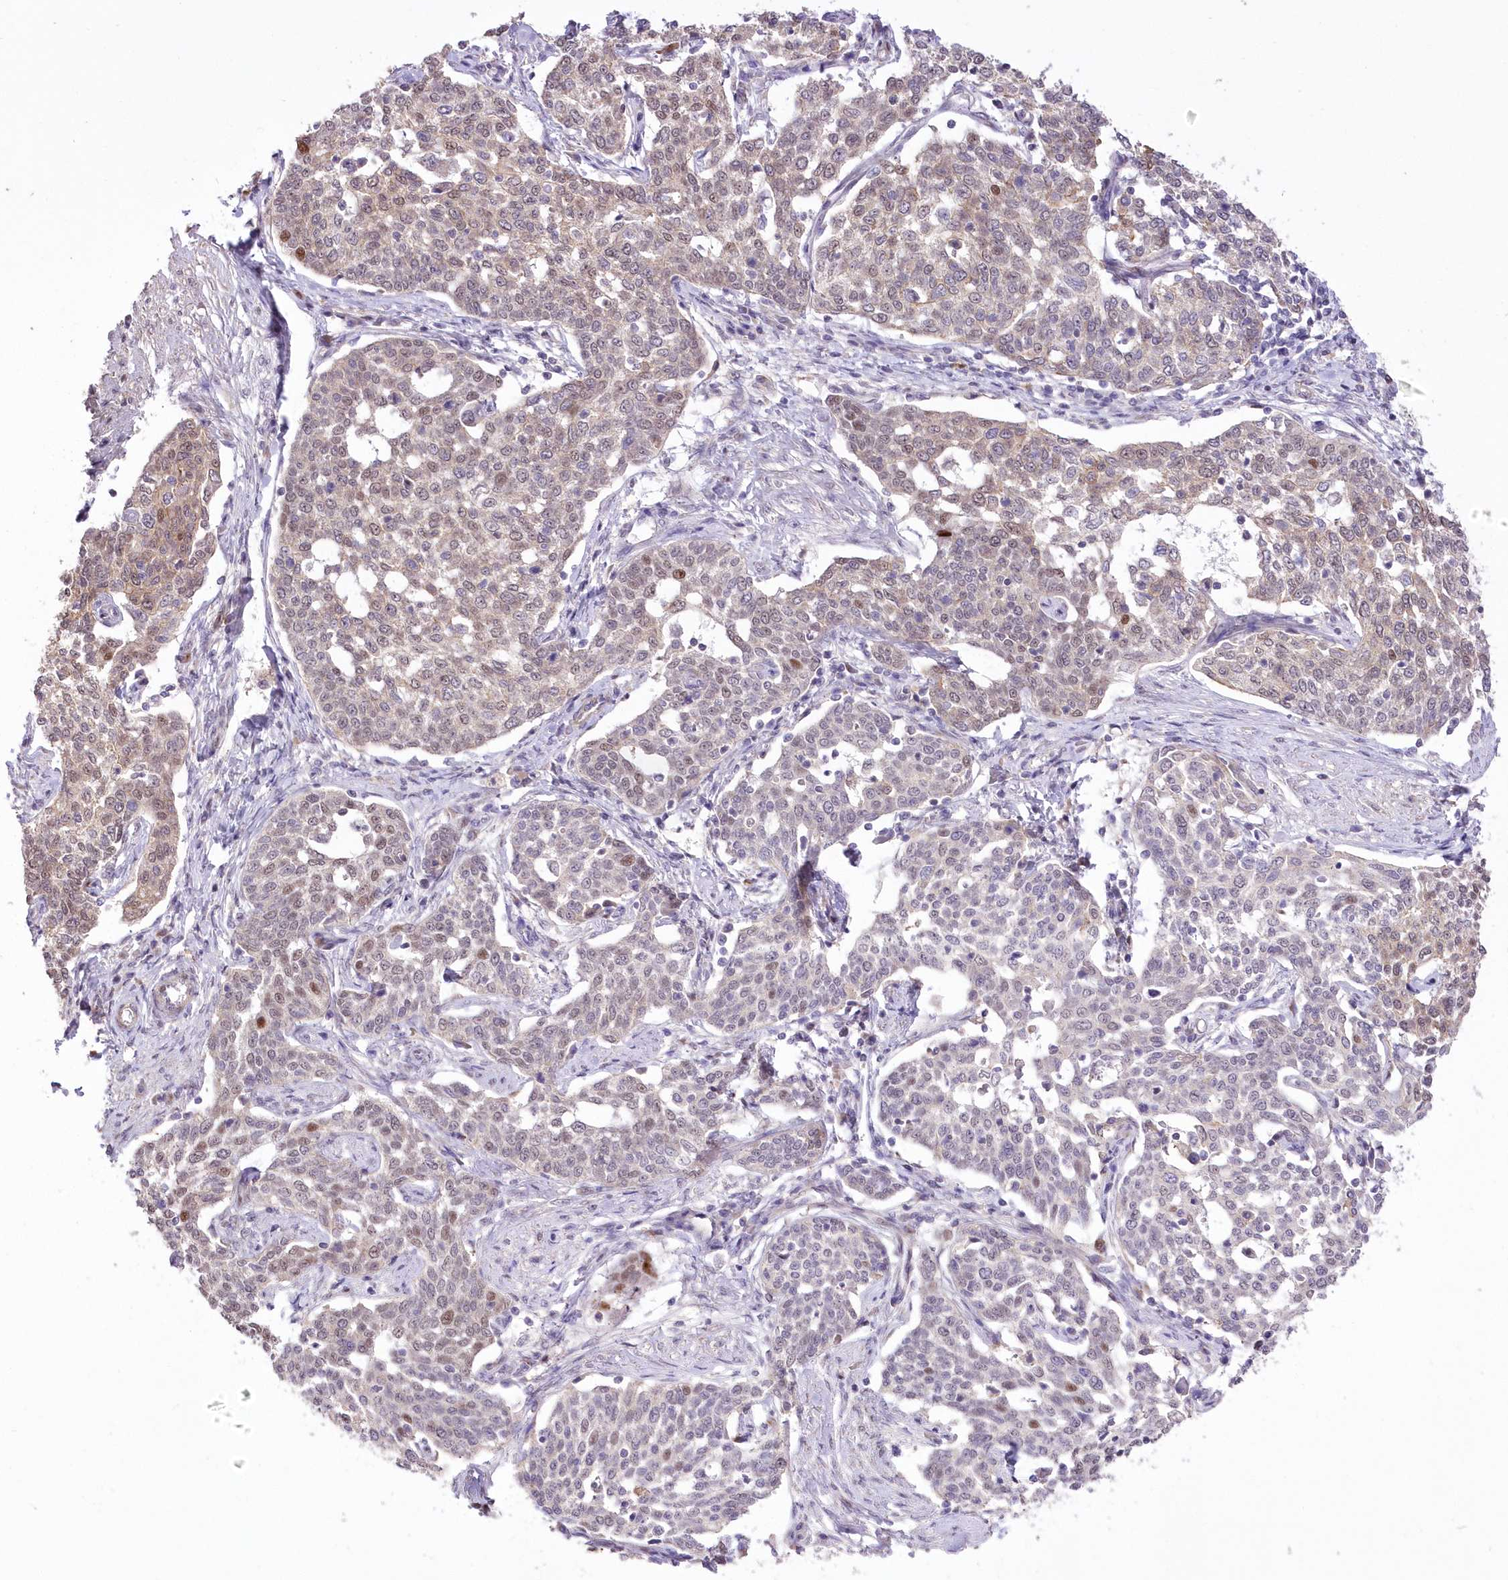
{"staining": {"intensity": "moderate", "quantity": "<25%", "location": "cytoplasmic/membranous,nuclear"}, "tissue": "cervical cancer", "cell_type": "Tumor cells", "image_type": "cancer", "snomed": [{"axis": "morphology", "description": "Squamous cell carcinoma, NOS"}, {"axis": "topography", "description": "Cervix"}], "caption": "Immunohistochemistry micrograph of human cervical cancer (squamous cell carcinoma) stained for a protein (brown), which displays low levels of moderate cytoplasmic/membranous and nuclear expression in about <25% of tumor cells.", "gene": "FAM241B", "patient": {"sex": "female", "age": 34}}